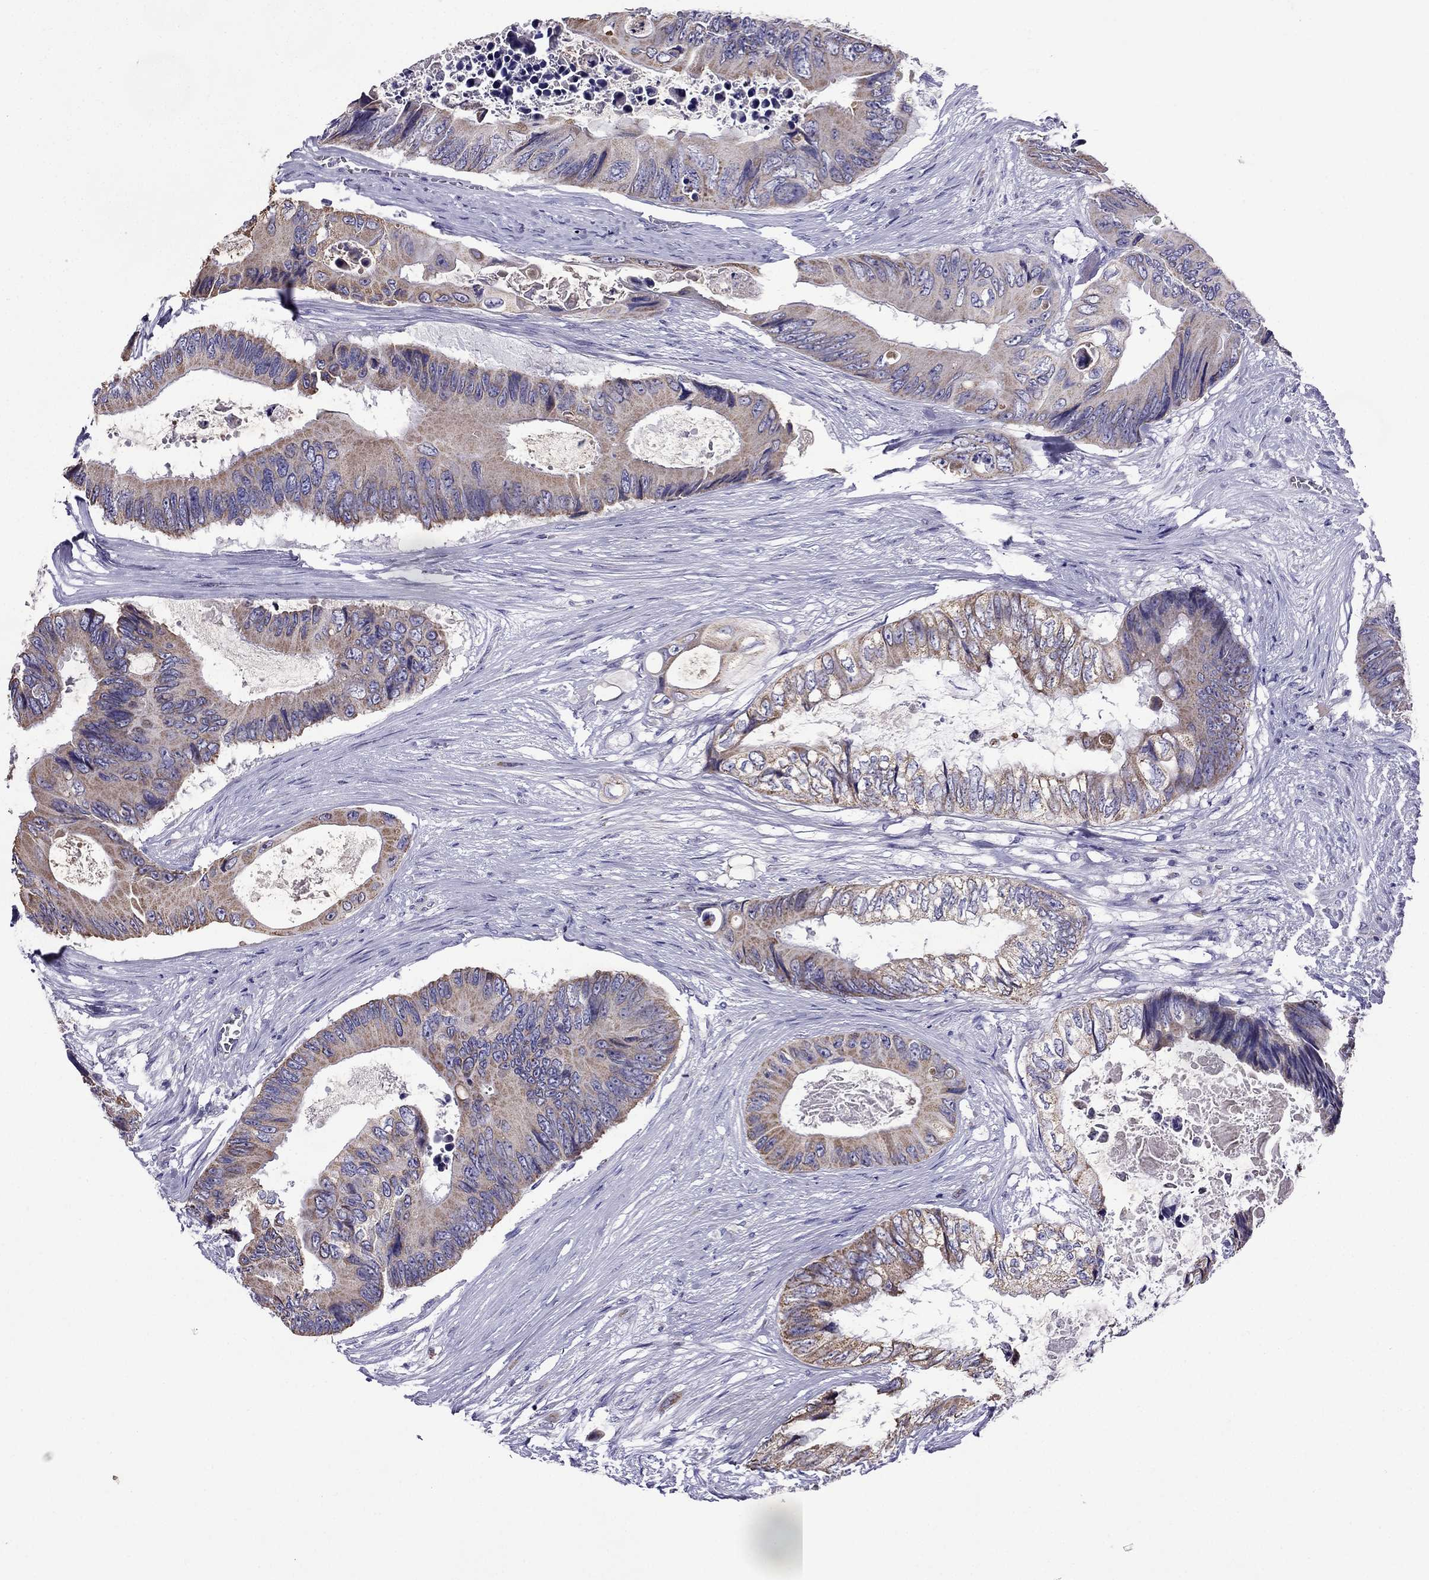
{"staining": {"intensity": "weak", "quantity": ">75%", "location": "cytoplasmic/membranous"}, "tissue": "colorectal cancer", "cell_type": "Tumor cells", "image_type": "cancer", "snomed": [{"axis": "morphology", "description": "Adenocarcinoma, NOS"}, {"axis": "topography", "description": "Rectum"}], "caption": "Colorectal cancer tissue exhibits weak cytoplasmic/membranous expression in about >75% of tumor cells, visualized by immunohistochemistry.", "gene": "DSC1", "patient": {"sex": "male", "age": 63}}